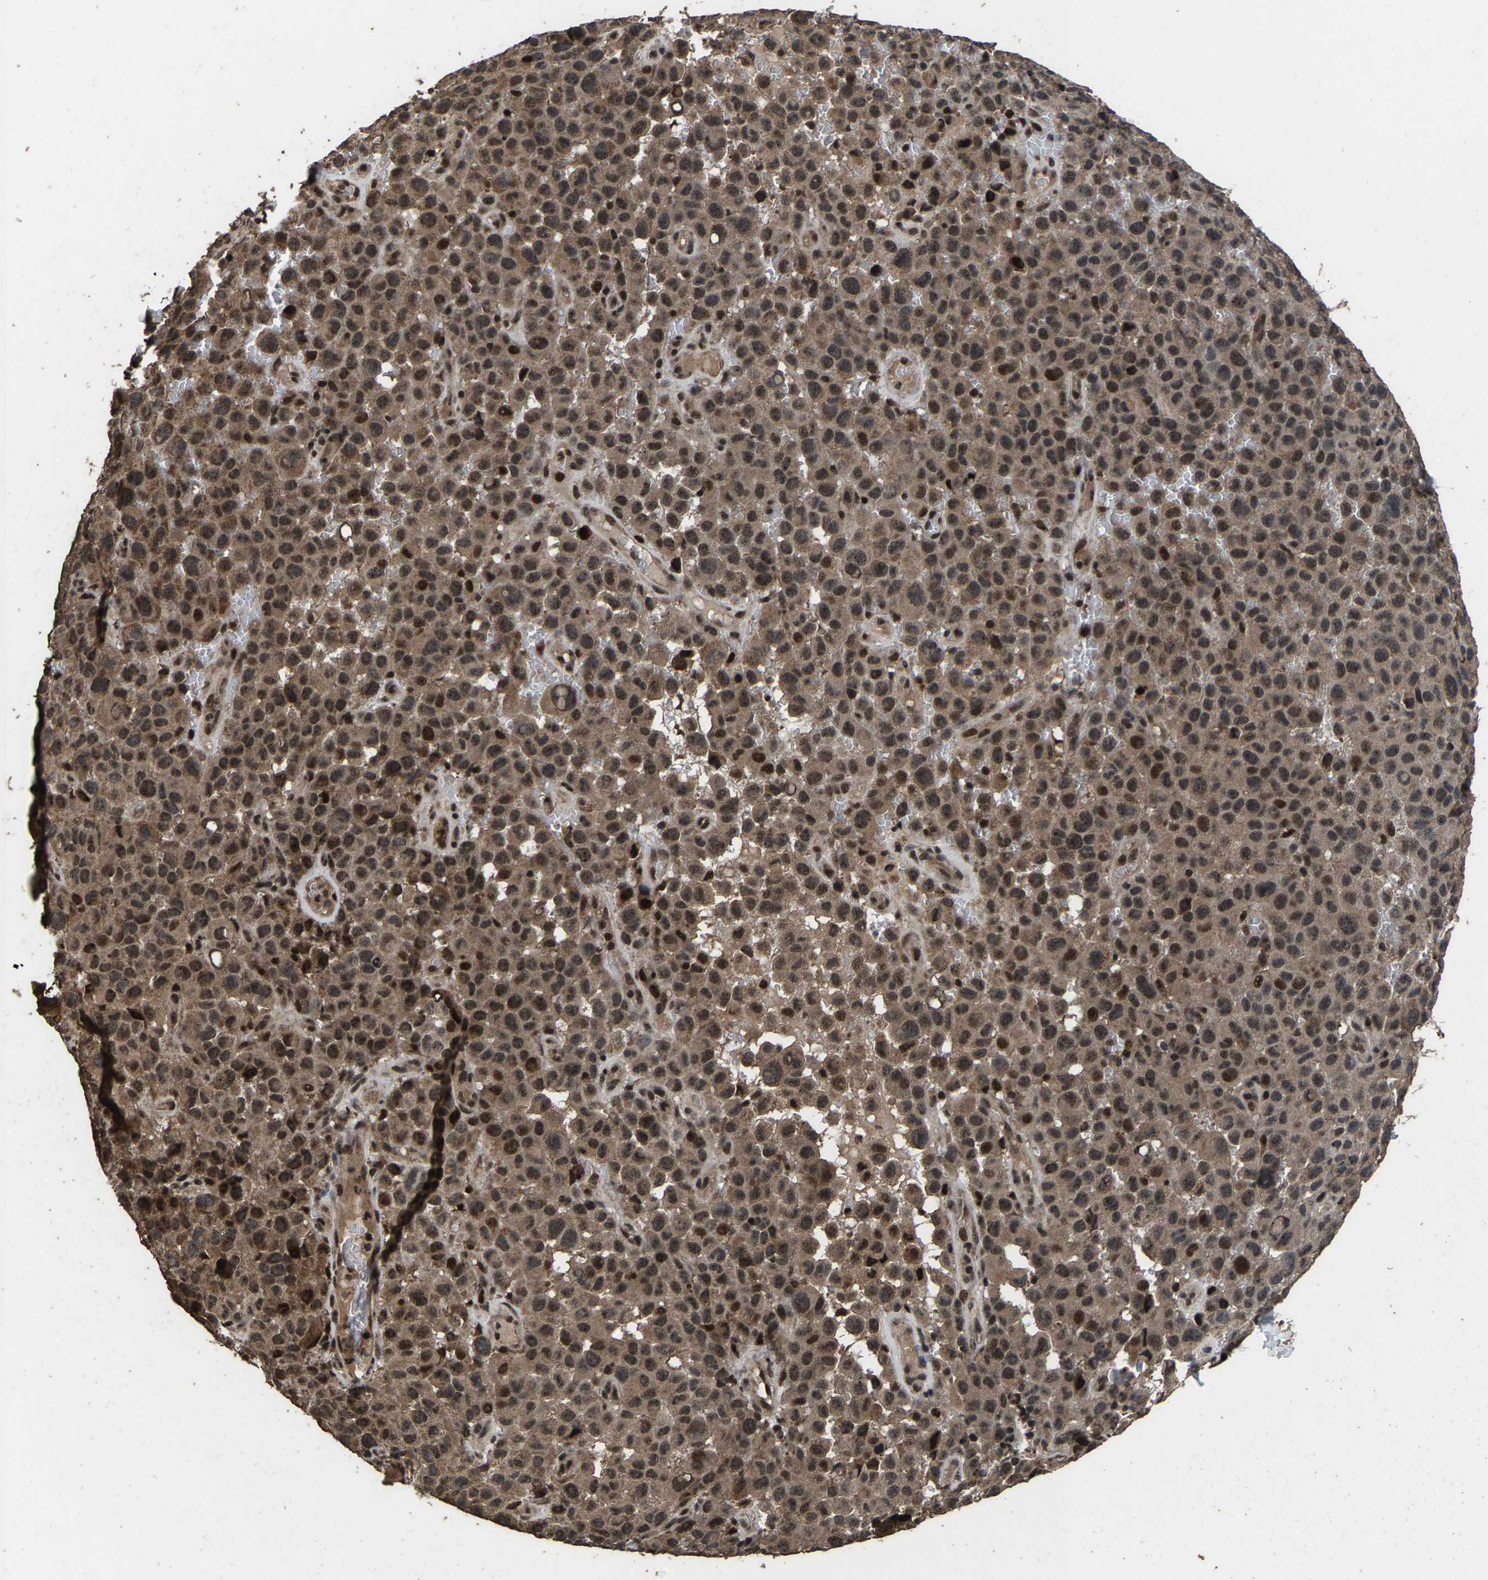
{"staining": {"intensity": "moderate", "quantity": ">75%", "location": "cytoplasmic/membranous,nuclear"}, "tissue": "melanoma", "cell_type": "Tumor cells", "image_type": "cancer", "snomed": [{"axis": "morphology", "description": "Malignant melanoma, NOS"}, {"axis": "topography", "description": "Skin"}], "caption": "About >75% of tumor cells in melanoma reveal moderate cytoplasmic/membranous and nuclear protein positivity as visualized by brown immunohistochemical staining.", "gene": "HAUS6", "patient": {"sex": "female", "age": 82}}